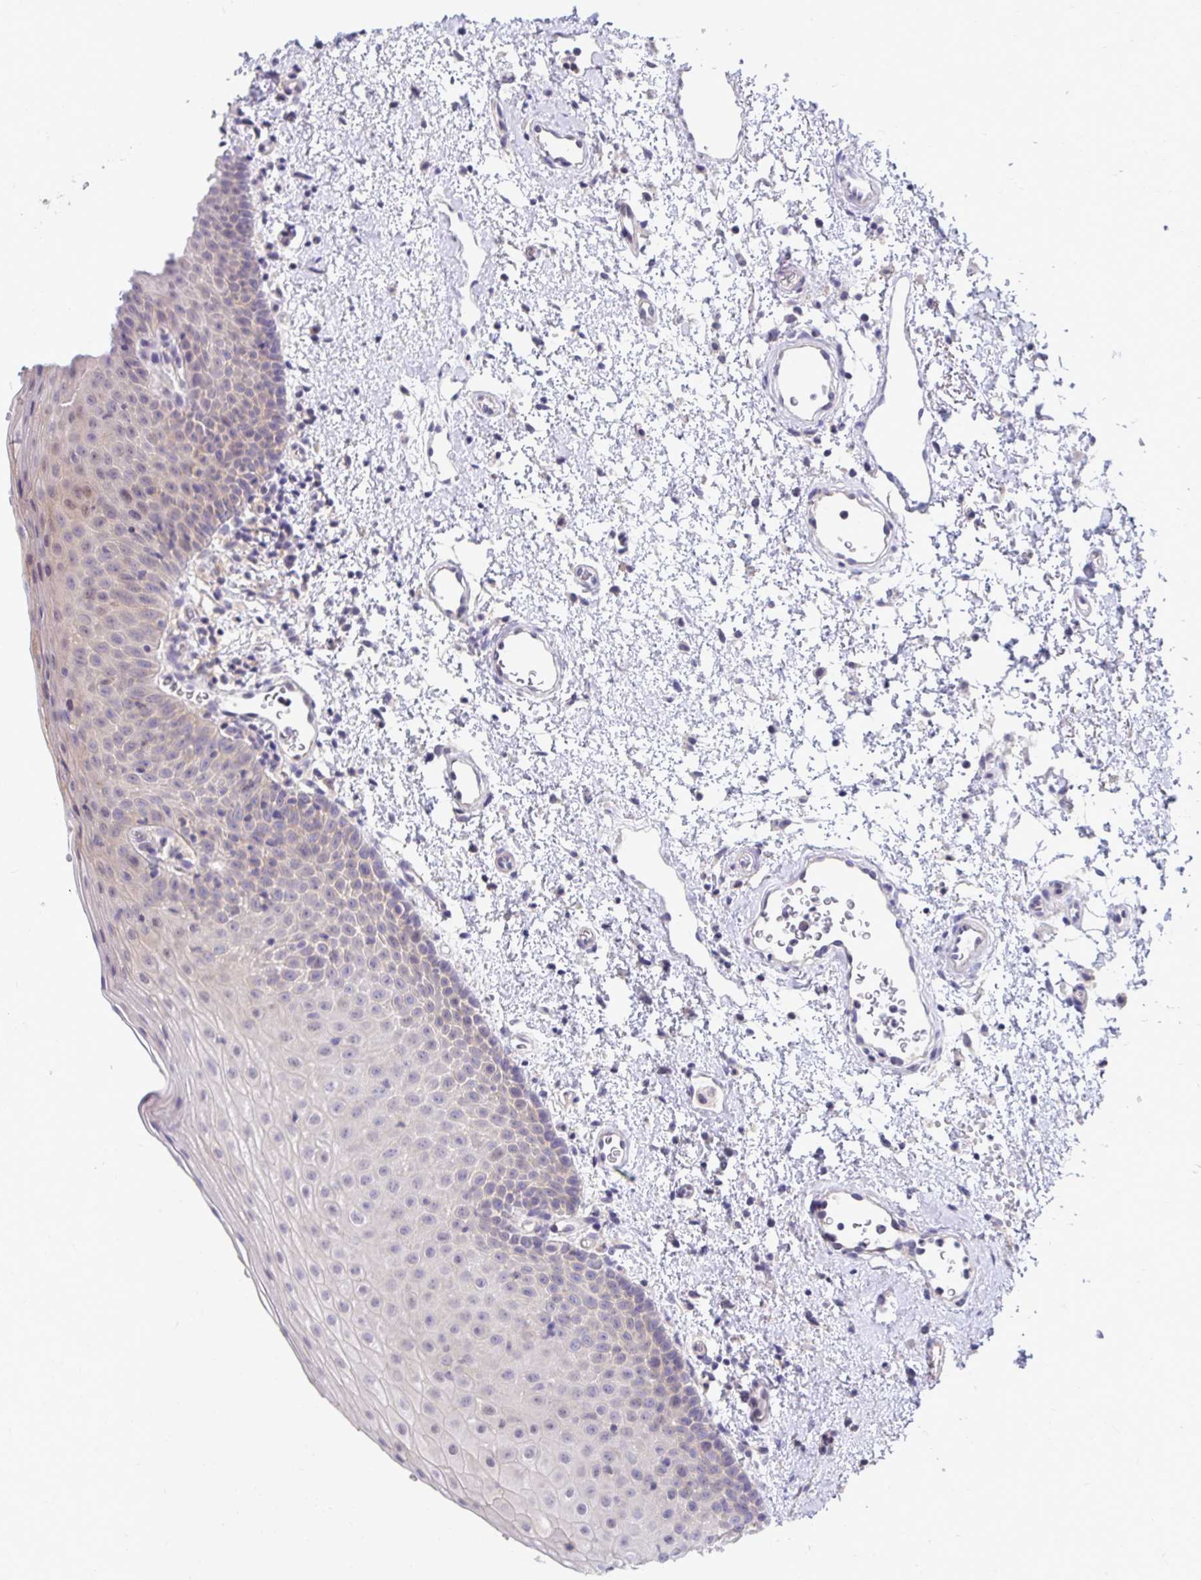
{"staining": {"intensity": "weak", "quantity": "<25%", "location": "nuclear"}, "tissue": "oral mucosa", "cell_type": "Squamous epithelial cells", "image_type": "normal", "snomed": [{"axis": "morphology", "description": "Normal tissue, NOS"}, {"axis": "topography", "description": "Oral tissue"}, {"axis": "topography", "description": "Head-Neck"}], "caption": "A high-resolution micrograph shows IHC staining of benign oral mucosa, which displays no significant expression in squamous epithelial cells. (IHC, brightfield microscopy, high magnification).", "gene": "C19orf81", "patient": {"sex": "female", "age": 55}}